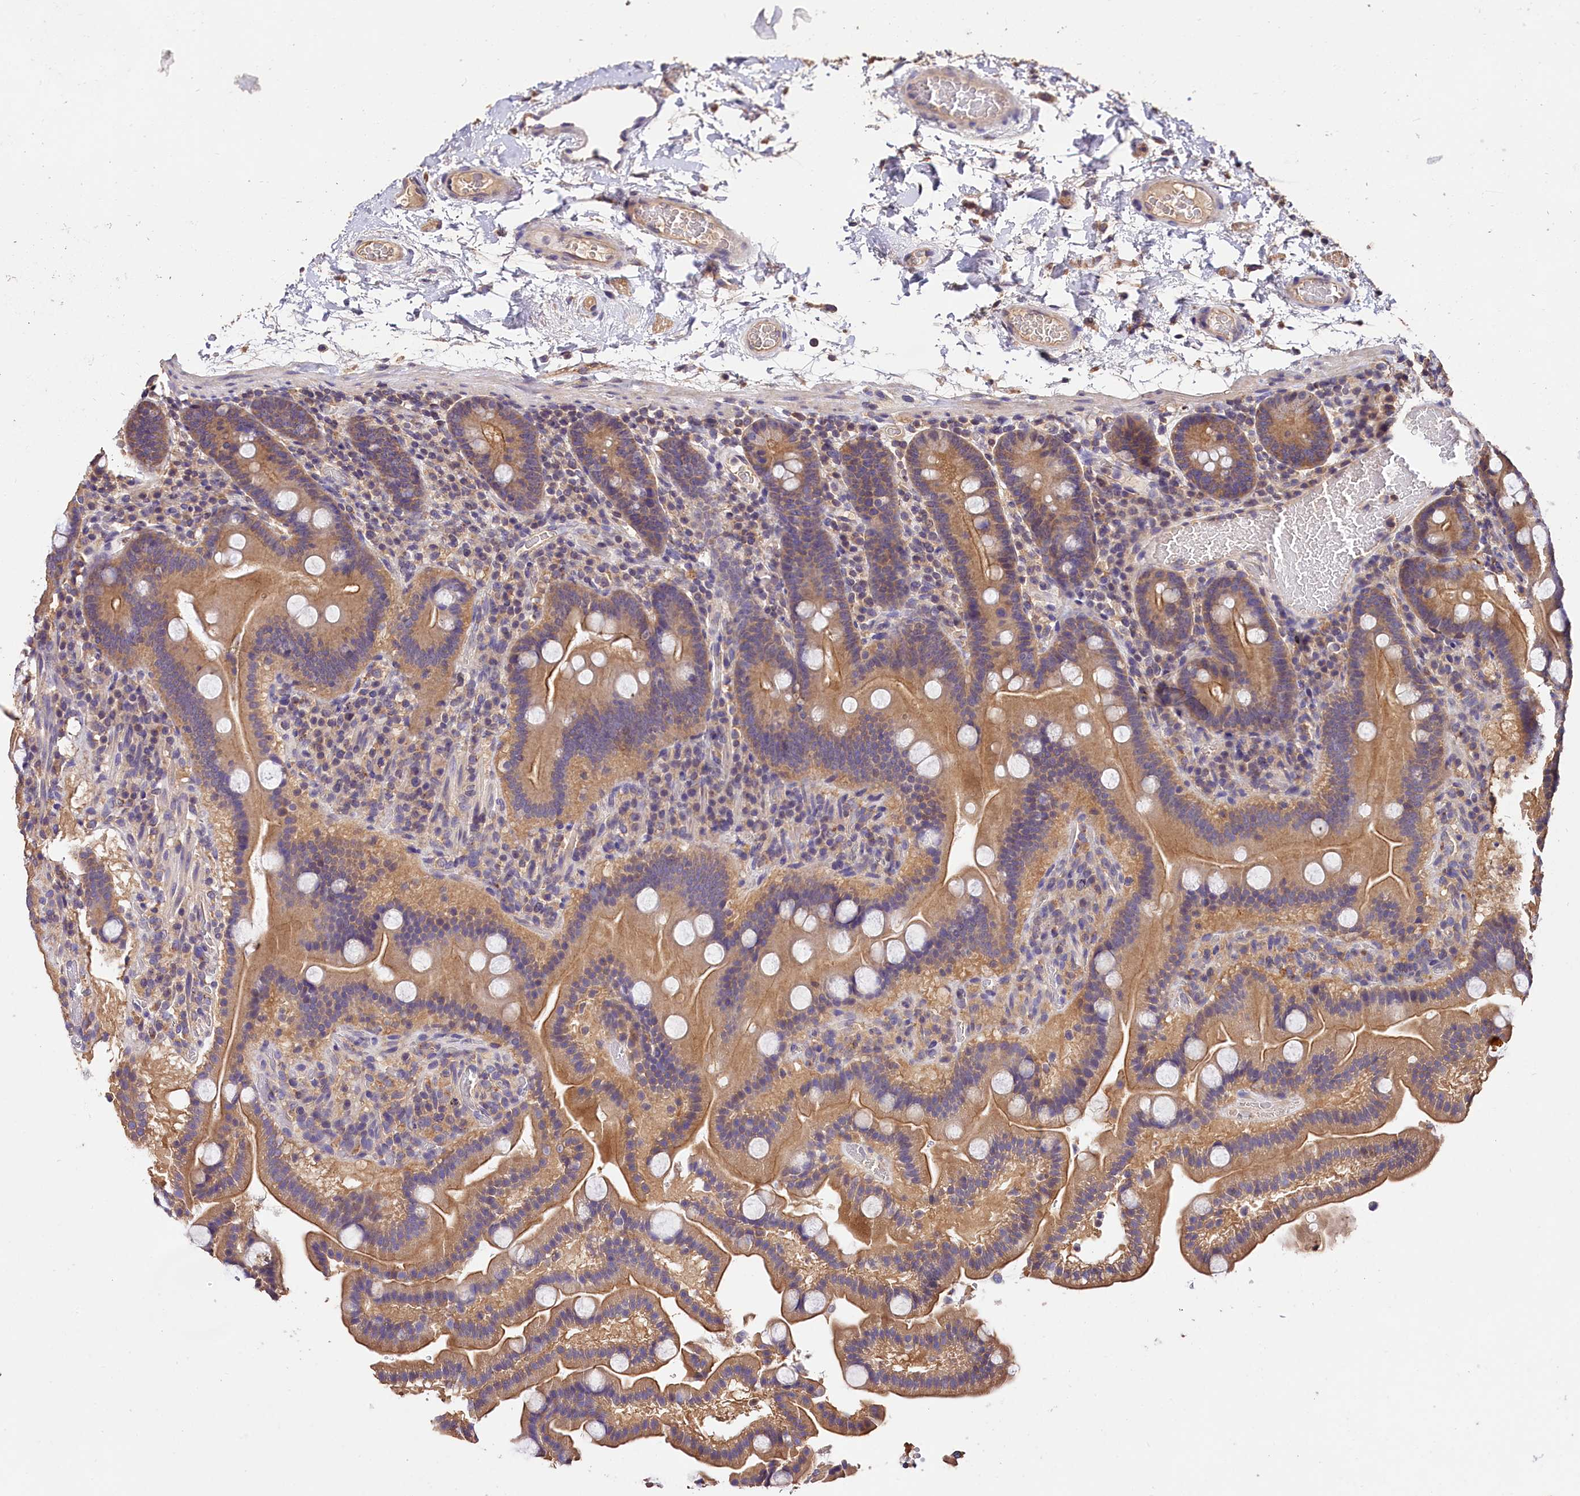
{"staining": {"intensity": "moderate", "quantity": ">75%", "location": "cytoplasmic/membranous"}, "tissue": "duodenum", "cell_type": "Glandular cells", "image_type": "normal", "snomed": [{"axis": "morphology", "description": "Normal tissue, NOS"}, {"axis": "topography", "description": "Duodenum"}], "caption": "Protein staining exhibits moderate cytoplasmic/membranous positivity in approximately >75% of glandular cells in normal duodenum.", "gene": "OAS3", "patient": {"sex": "male", "age": 55}}